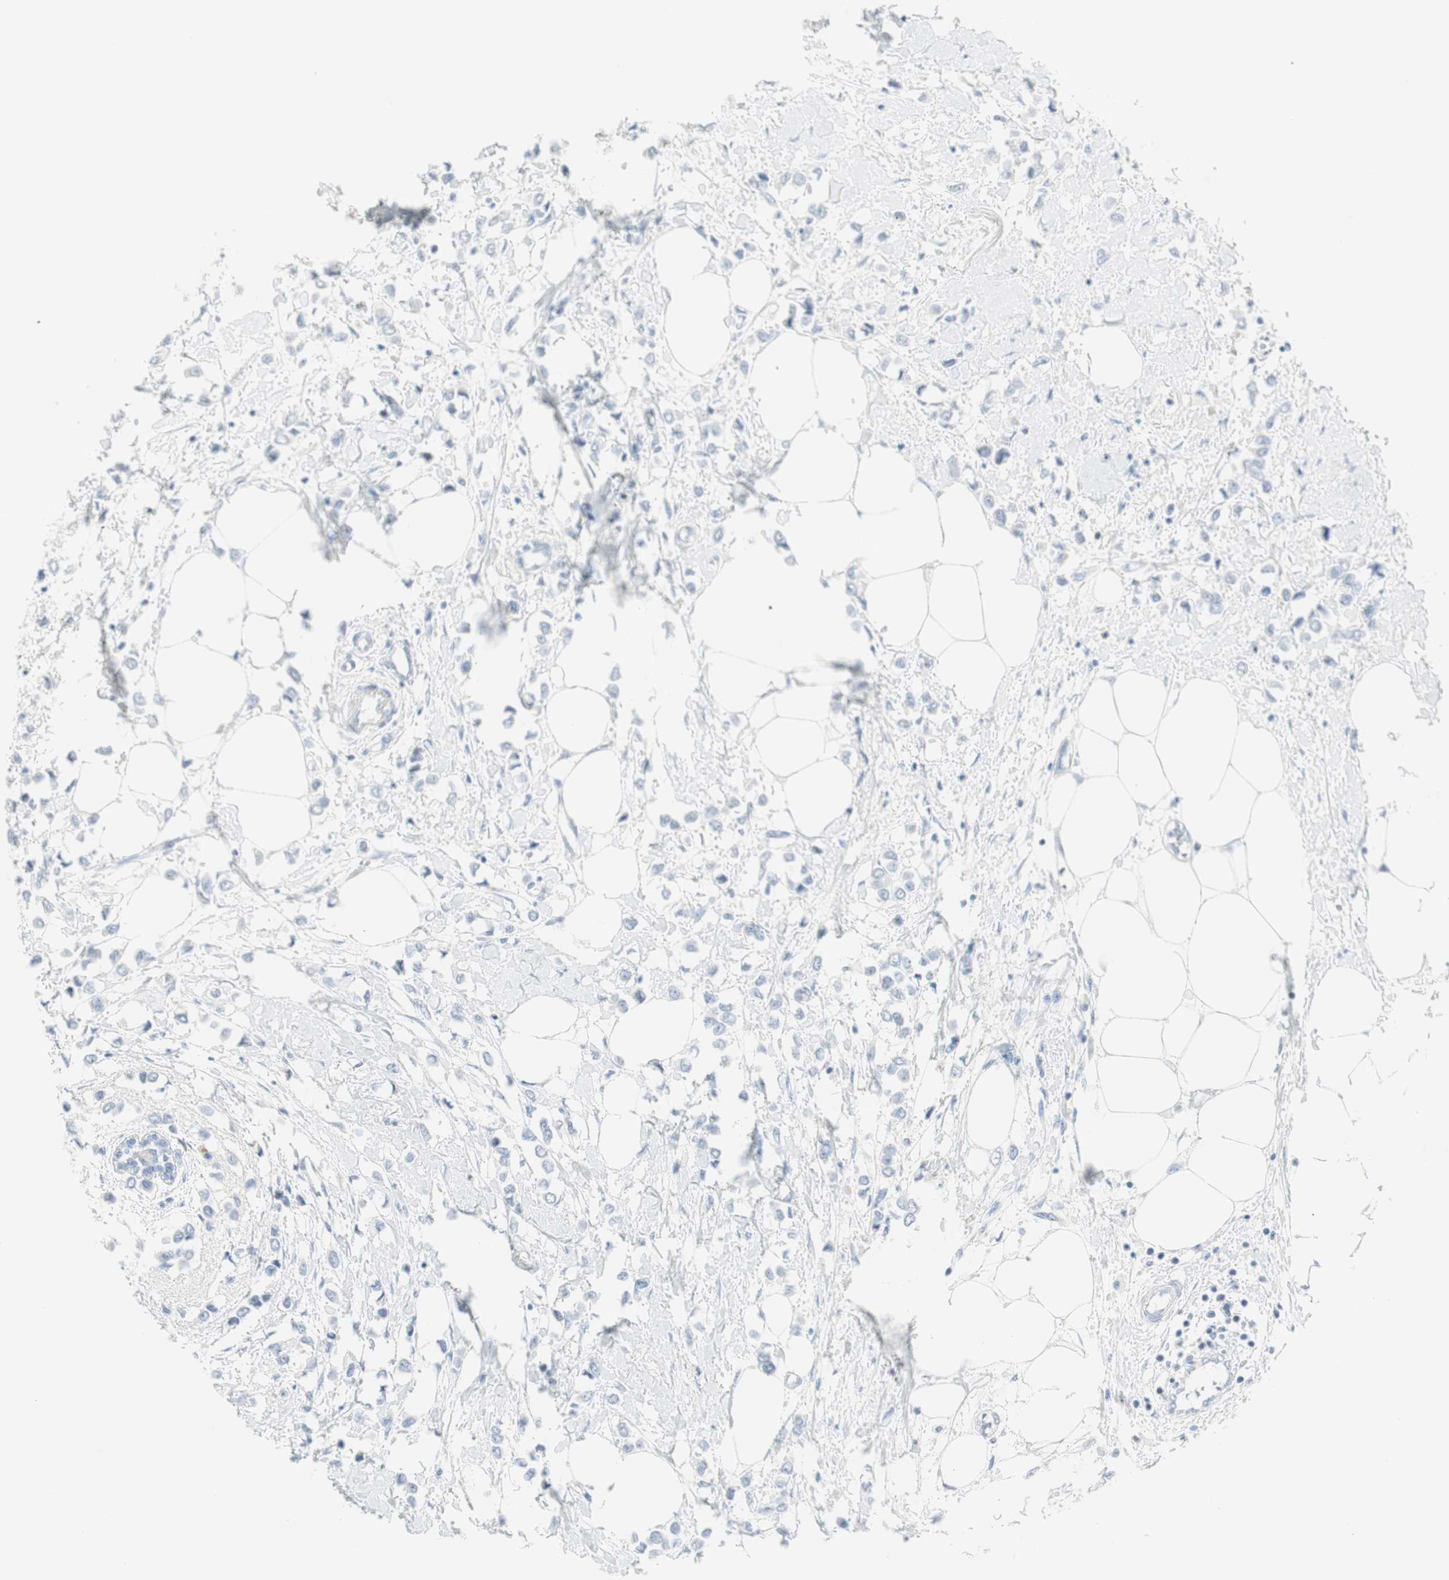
{"staining": {"intensity": "negative", "quantity": "none", "location": "none"}, "tissue": "breast cancer", "cell_type": "Tumor cells", "image_type": "cancer", "snomed": [{"axis": "morphology", "description": "Lobular carcinoma"}, {"axis": "topography", "description": "Breast"}], "caption": "Tumor cells show no significant positivity in lobular carcinoma (breast). Brightfield microscopy of IHC stained with DAB (3,3'-diaminobenzidine) (brown) and hematoxylin (blue), captured at high magnification.", "gene": "MLLT10", "patient": {"sex": "female", "age": 51}}